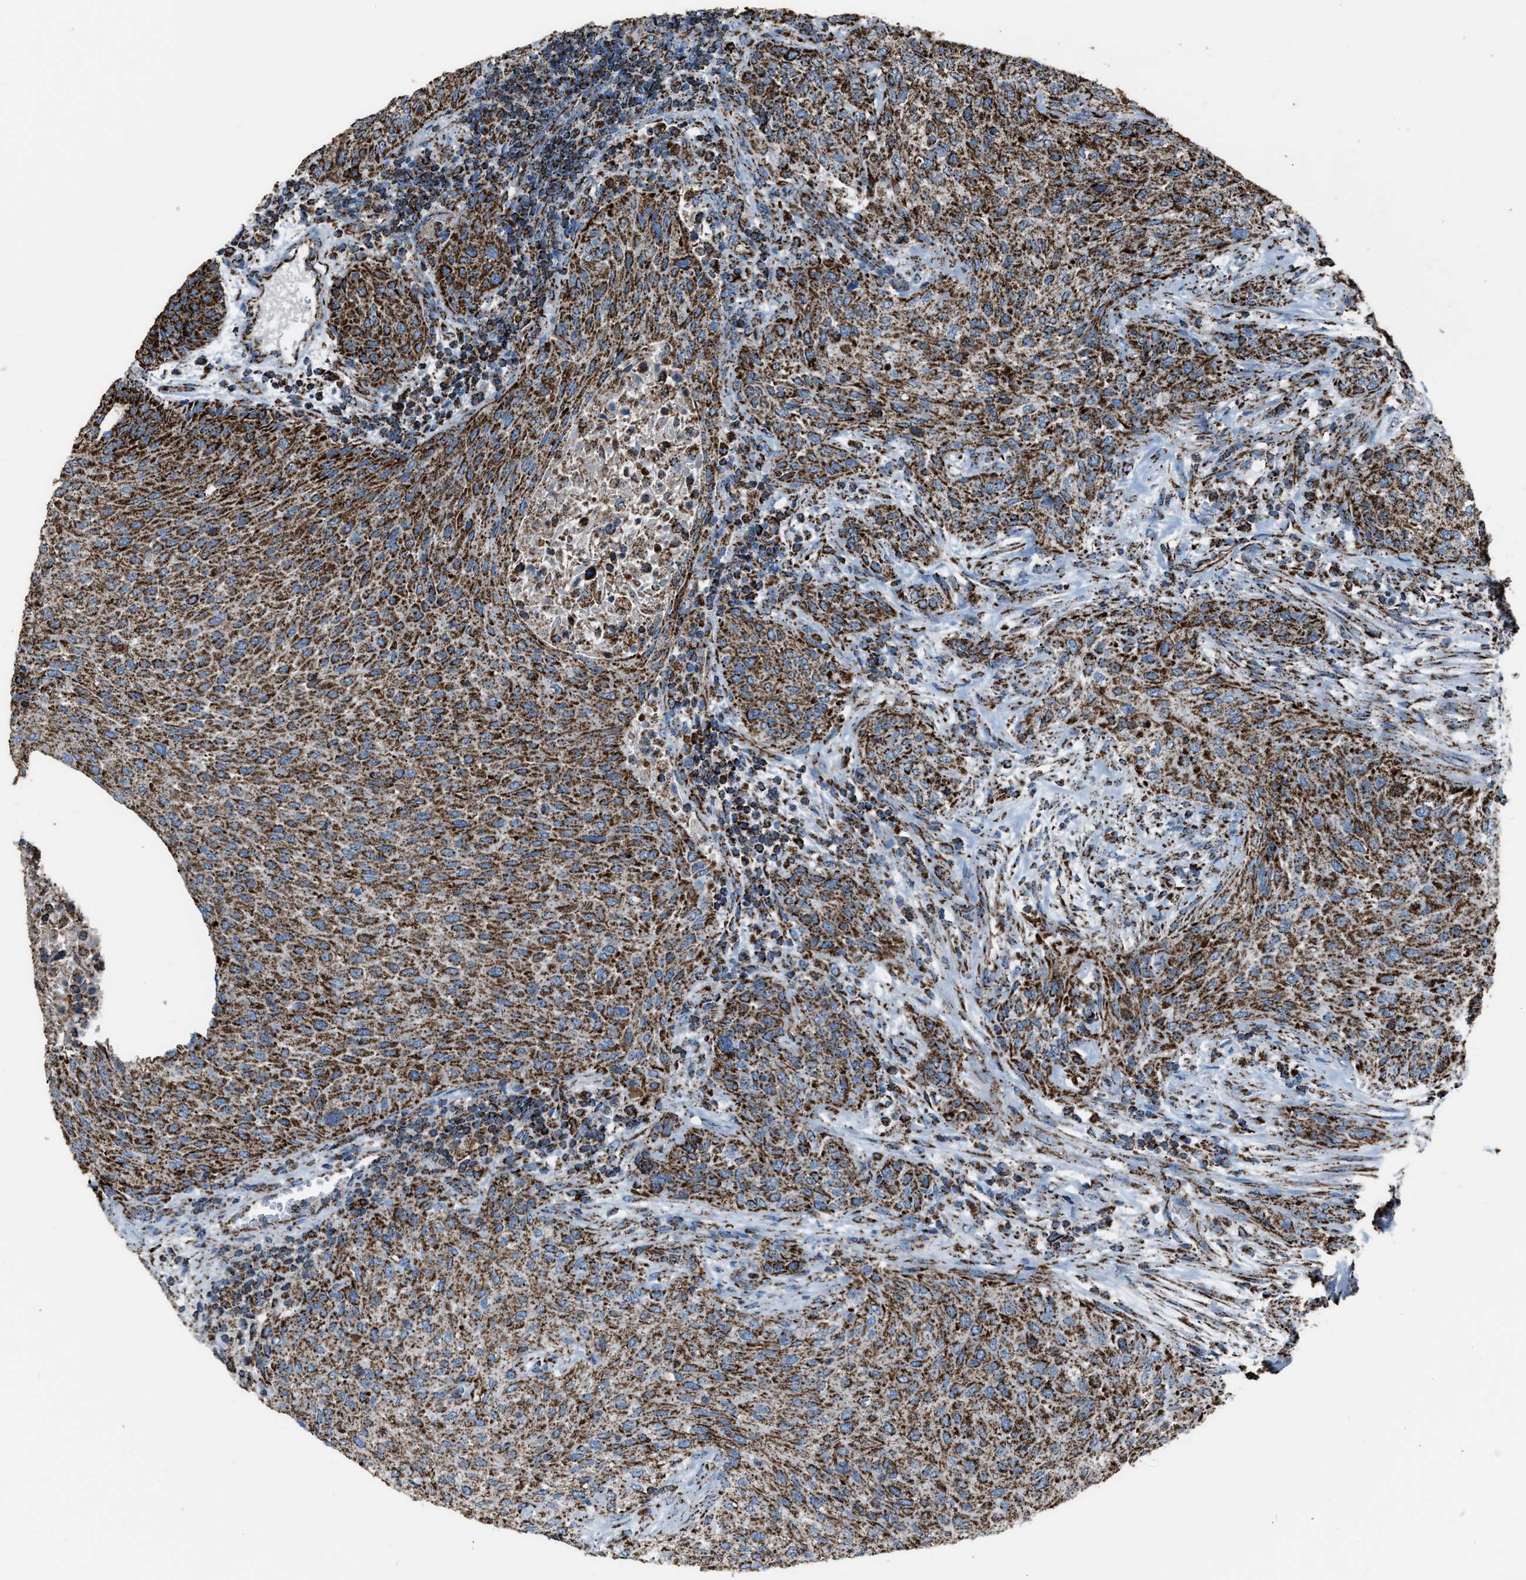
{"staining": {"intensity": "strong", "quantity": ">75%", "location": "cytoplasmic/membranous"}, "tissue": "urothelial cancer", "cell_type": "Tumor cells", "image_type": "cancer", "snomed": [{"axis": "morphology", "description": "Urothelial carcinoma, Low grade"}, {"axis": "morphology", "description": "Urothelial carcinoma, High grade"}, {"axis": "topography", "description": "Urinary bladder"}], "caption": "Immunohistochemical staining of urothelial cancer displays strong cytoplasmic/membranous protein staining in approximately >75% of tumor cells. The staining was performed using DAB (3,3'-diaminobenzidine), with brown indicating positive protein expression. Nuclei are stained blue with hematoxylin.", "gene": "MDH2", "patient": {"sex": "male", "age": 35}}